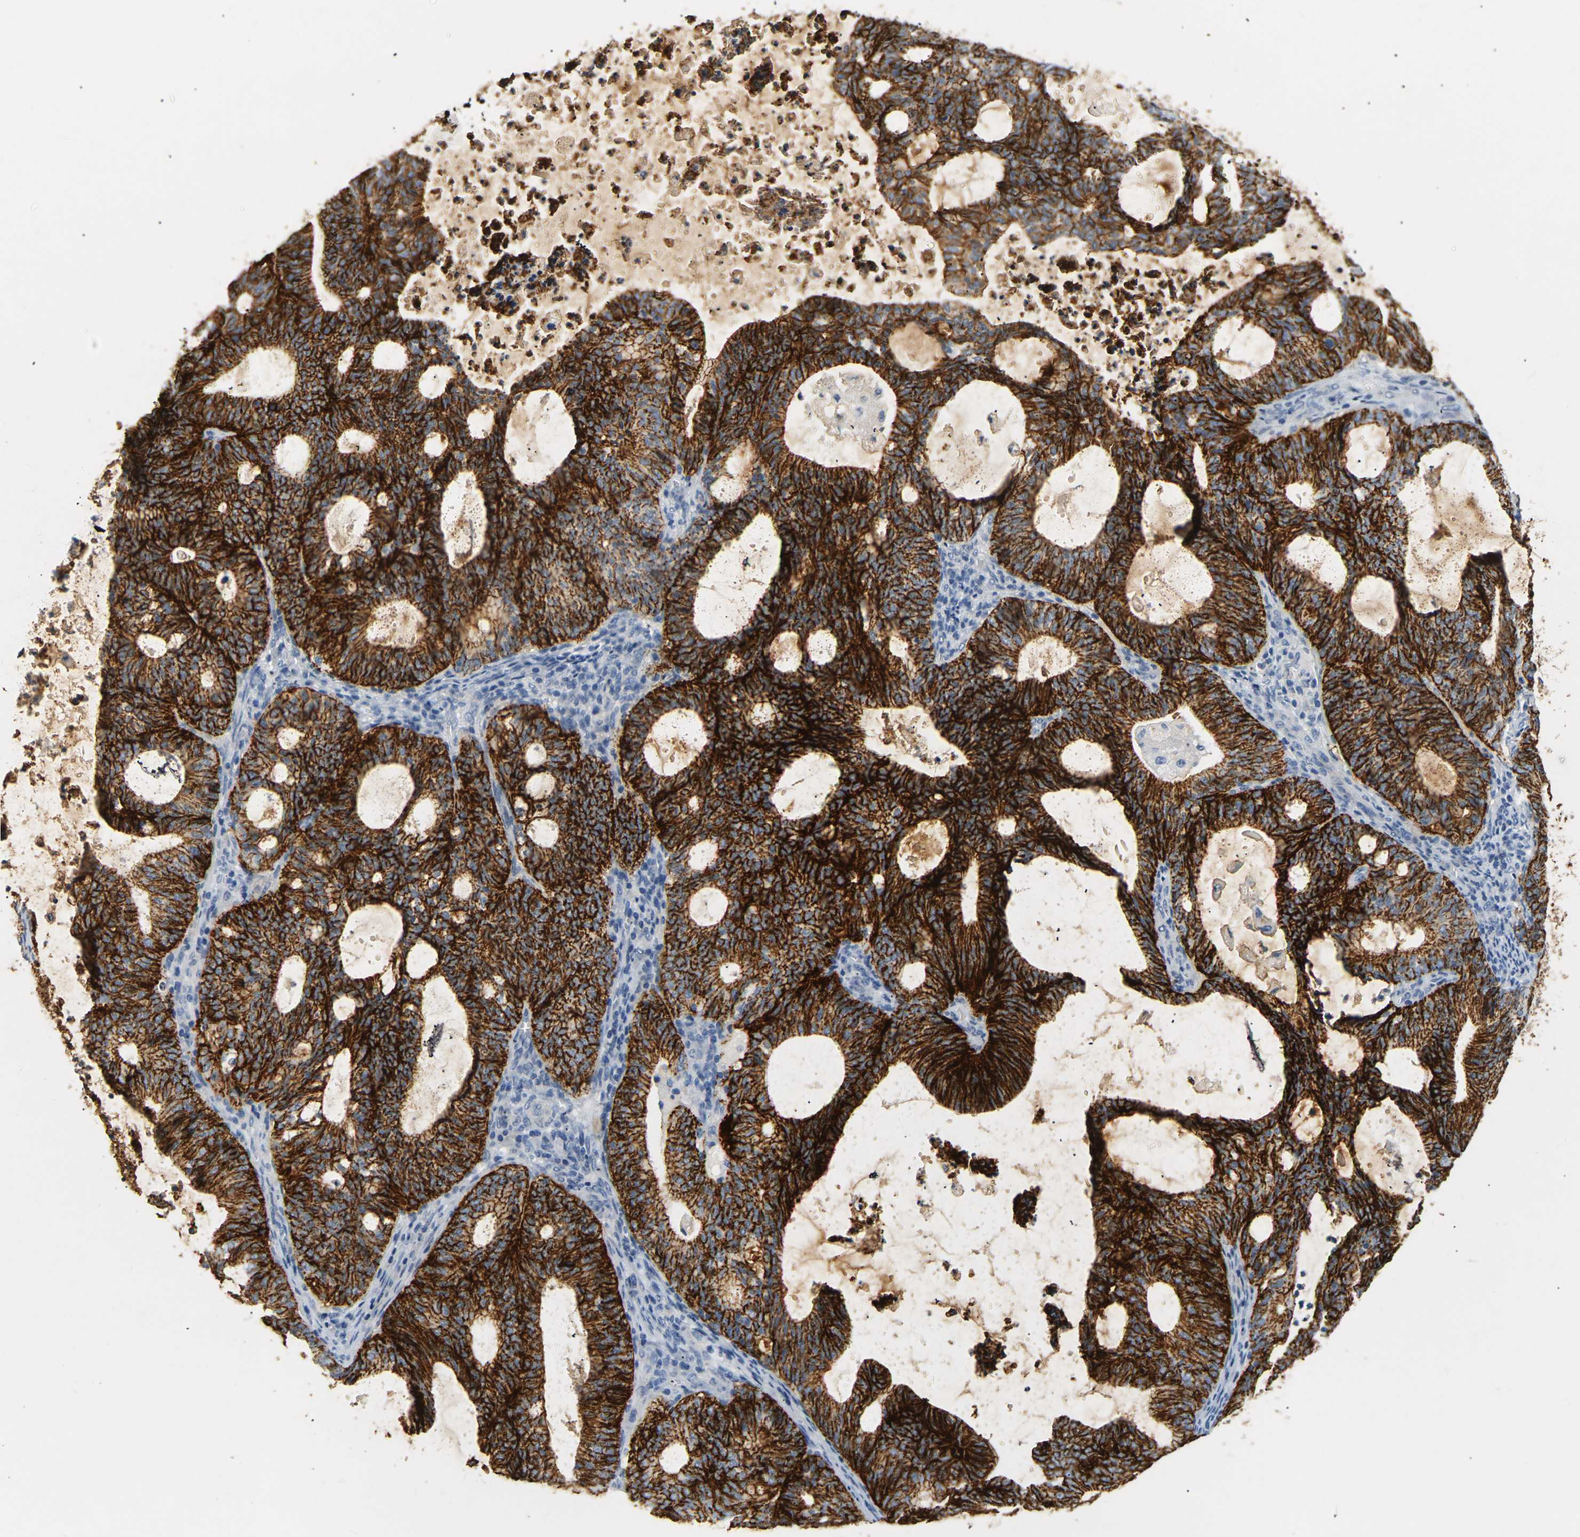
{"staining": {"intensity": "strong", "quantity": ">75%", "location": "cytoplasmic/membranous"}, "tissue": "endometrial cancer", "cell_type": "Tumor cells", "image_type": "cancer", "snomed": [{"axis": "morphology", "description": "Adenocarcinoma, NOS"}, {"axis": "topography", "description": "Uterus"}], "caption": "This image reveals endometrial cancer stained with immunohistochemistry (IHC) to label a protein in brown. The cytoplasmic/membranous of tumor cells show strong positivity for the protein. Nuclei are counter-stained blue.", "gene": "CLDN7", "patient": {"sex": "female", "age": 83}}